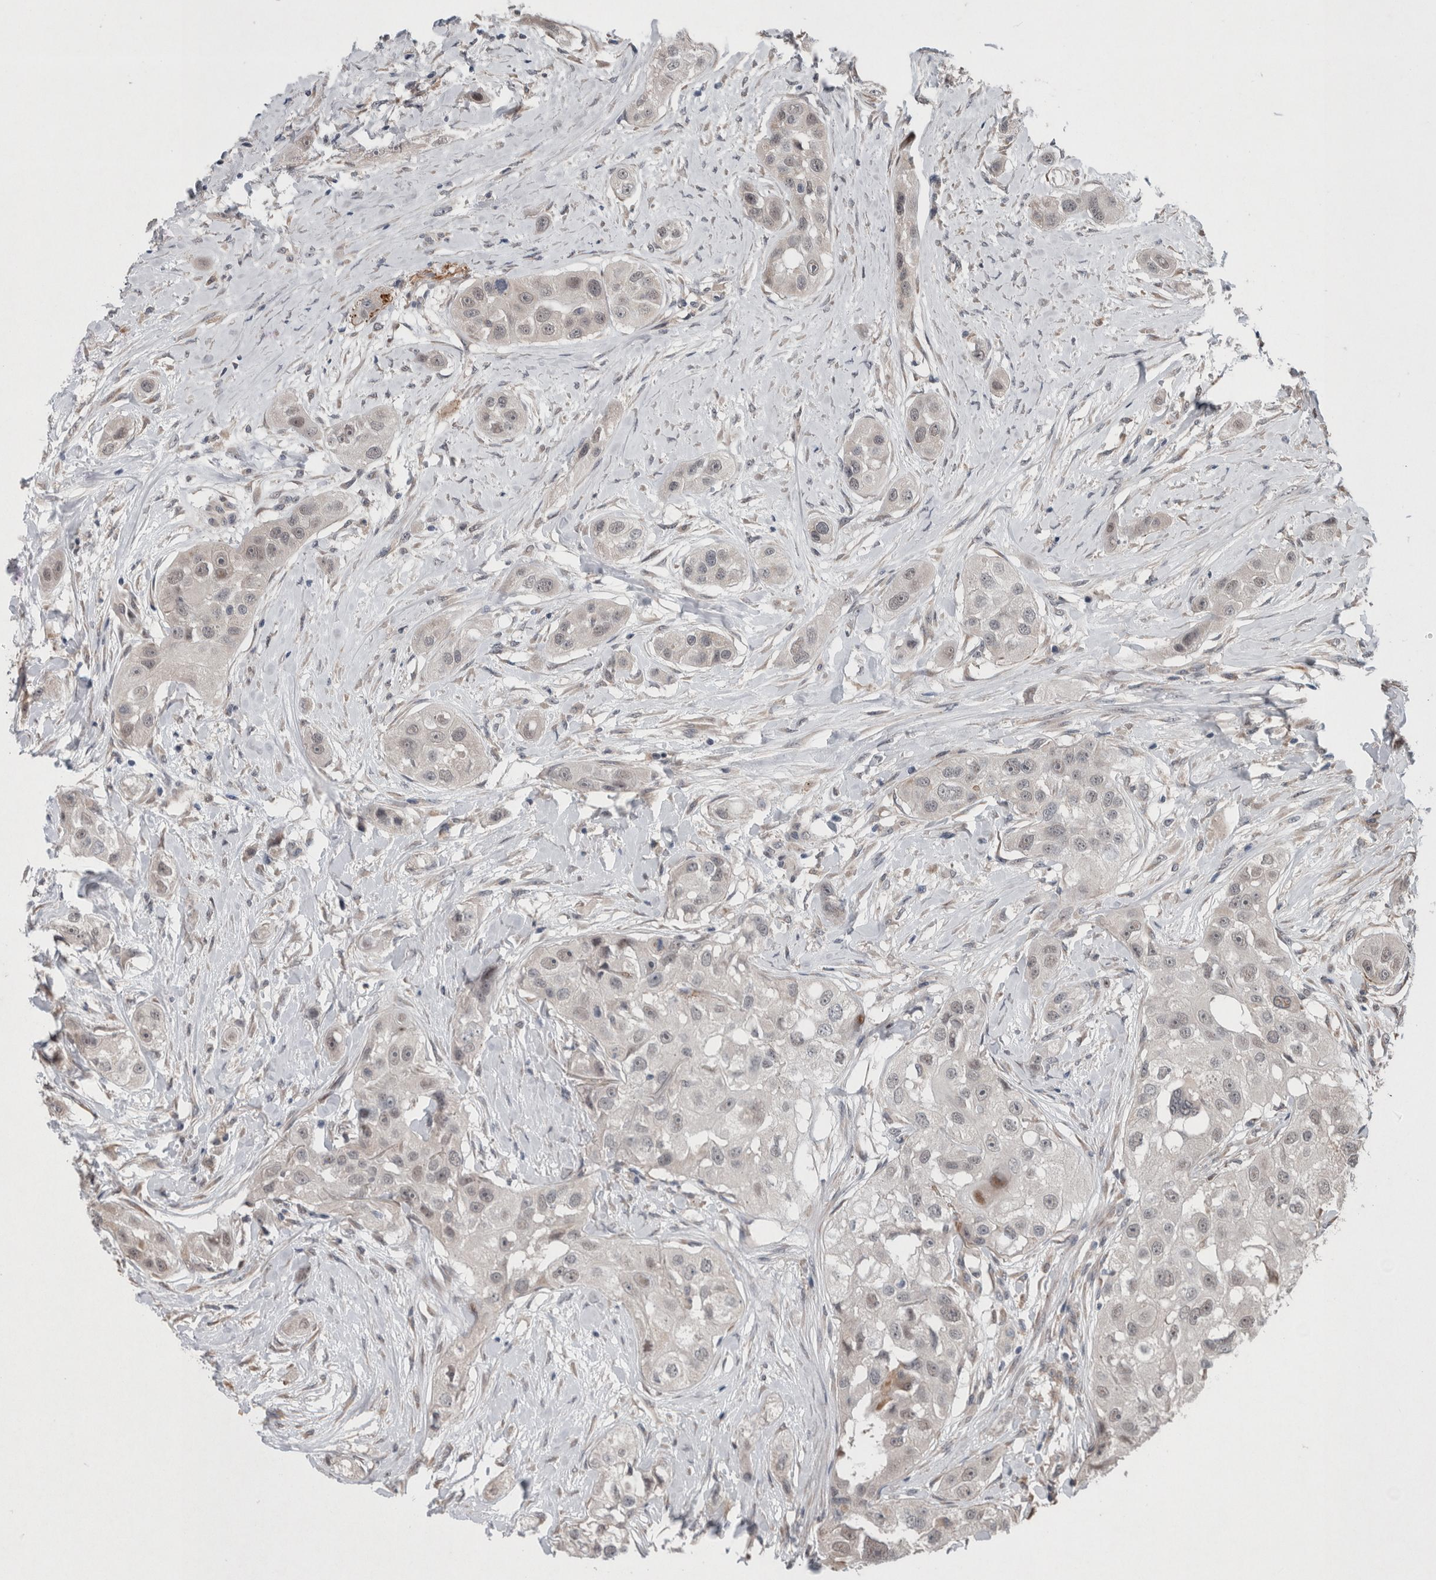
{"staining": {"intensity": "weak", "quantity": "<25%", "location": "nuclear"}, "tissue": "head and neck cancer", "cell_type": "Tumor cells", "image_type": "cancer", "snomed": [{"axis": "morphology", "description": "Normal tissue, NOS"}, {"axis": "morphology", "description": "Squamous cell carcinoma, NOS"}, {"axis": "topography", "description": "Skeletal muscle"}, {"axis": "topography", "description": "Head-Neck"}], "caption": "This image is of head and neck squamous cell carcinoma stained with immunohistochemistry (IHC) to label a protein in brown with the nuclei are counter-stained blue. There is no expression in tumor cells.", "gene": "GIMAP6", "patient": {"sex": "male", "age": 51}}